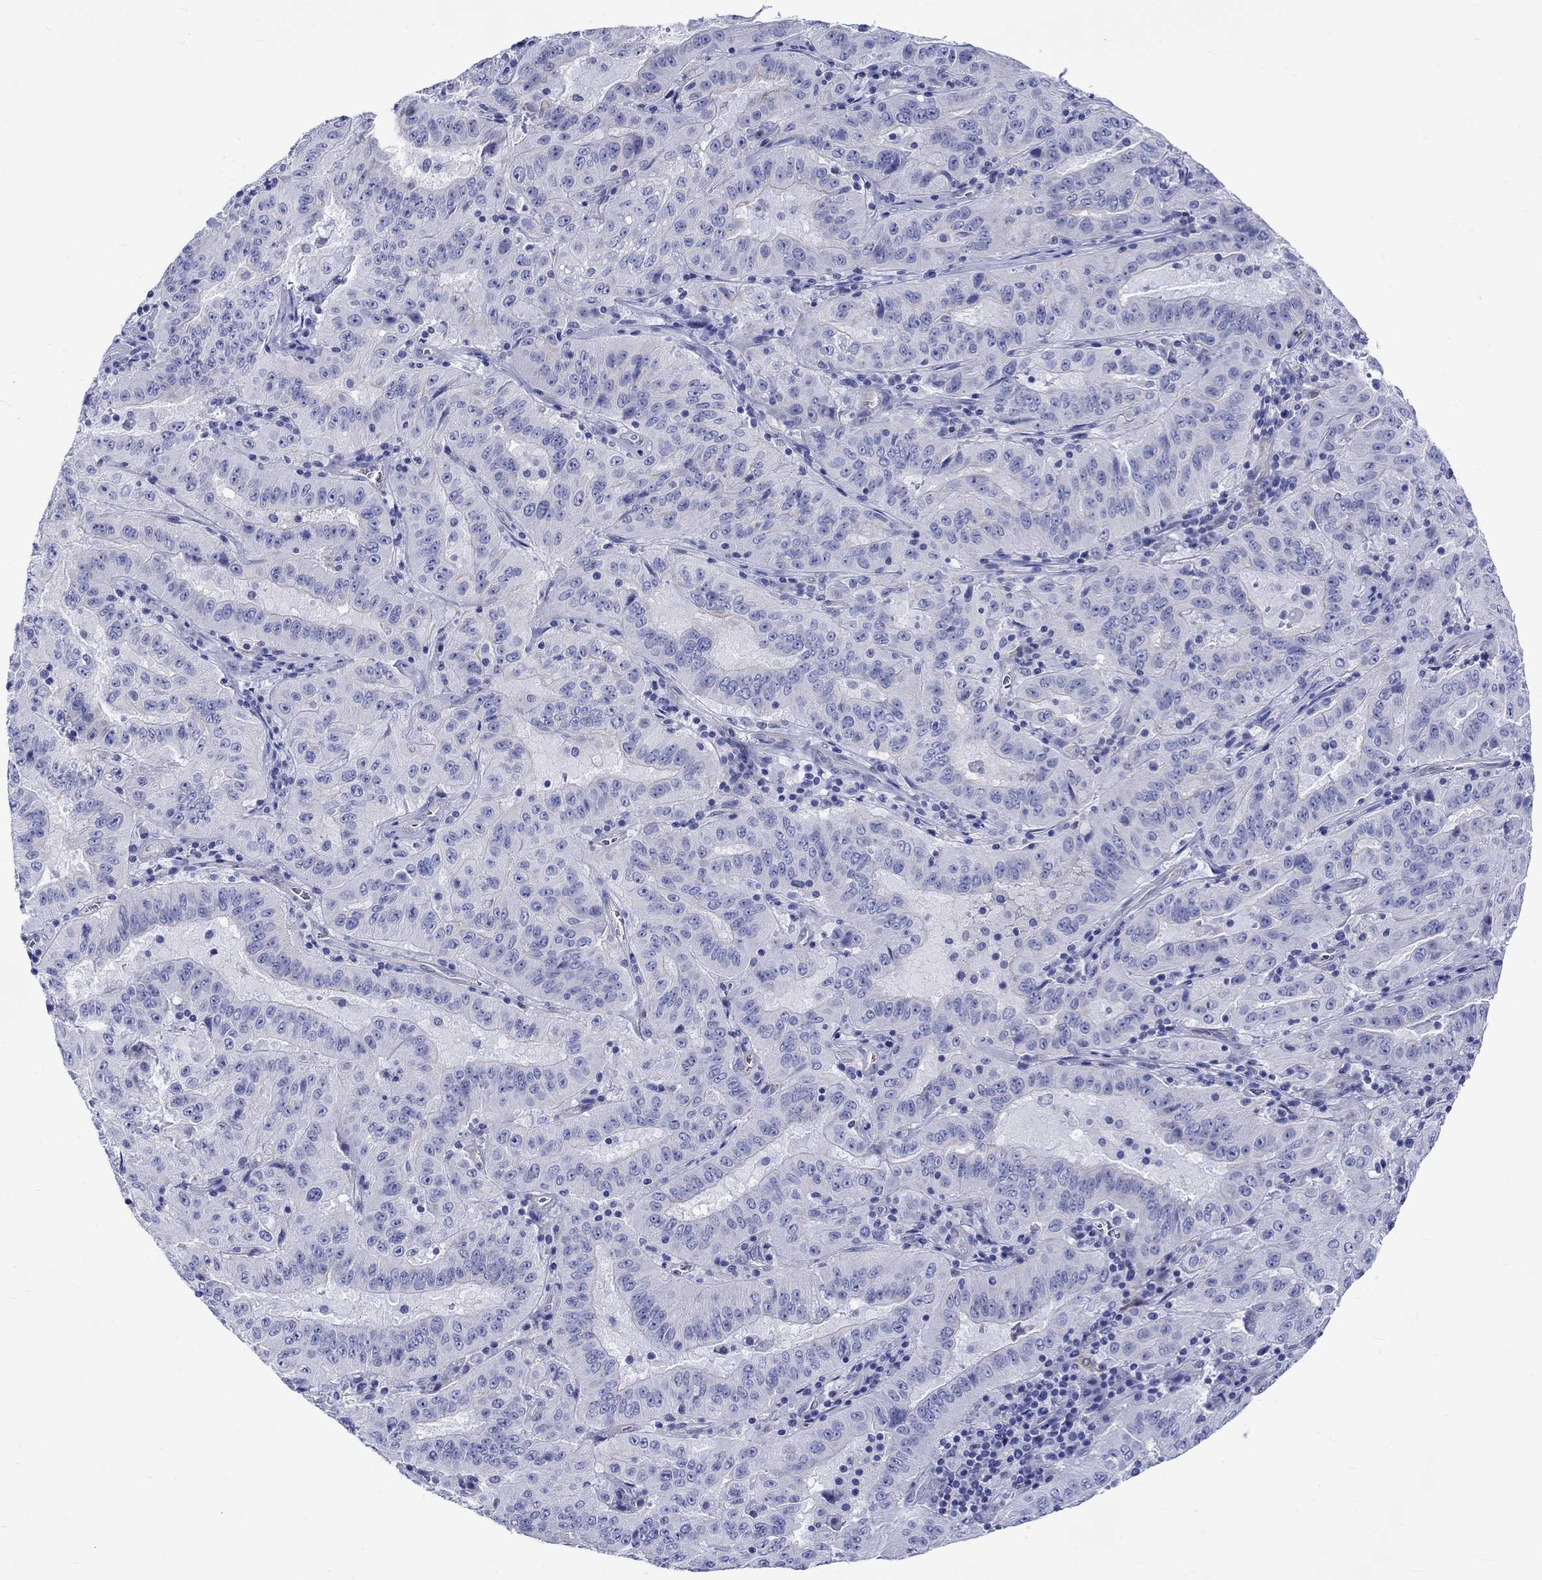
{"staining": {"intensity": "negative", "quantity": "none", "location": "none"}, "tissue": "pancreatic cancer", "cell_type": "Tumor cells", "image_type": "cancer", "snomed": [{"axis": "morphology", "description": "Adenocarcinoma, NOS"}, {"axis": "topography", "description": "Pancreas"}], "caption": "Image shows no protein expression in tumor cells of pancreatic cancer tissue.", "gene": "SH2D7", "patient": {"sex": "male", "age": 63}}